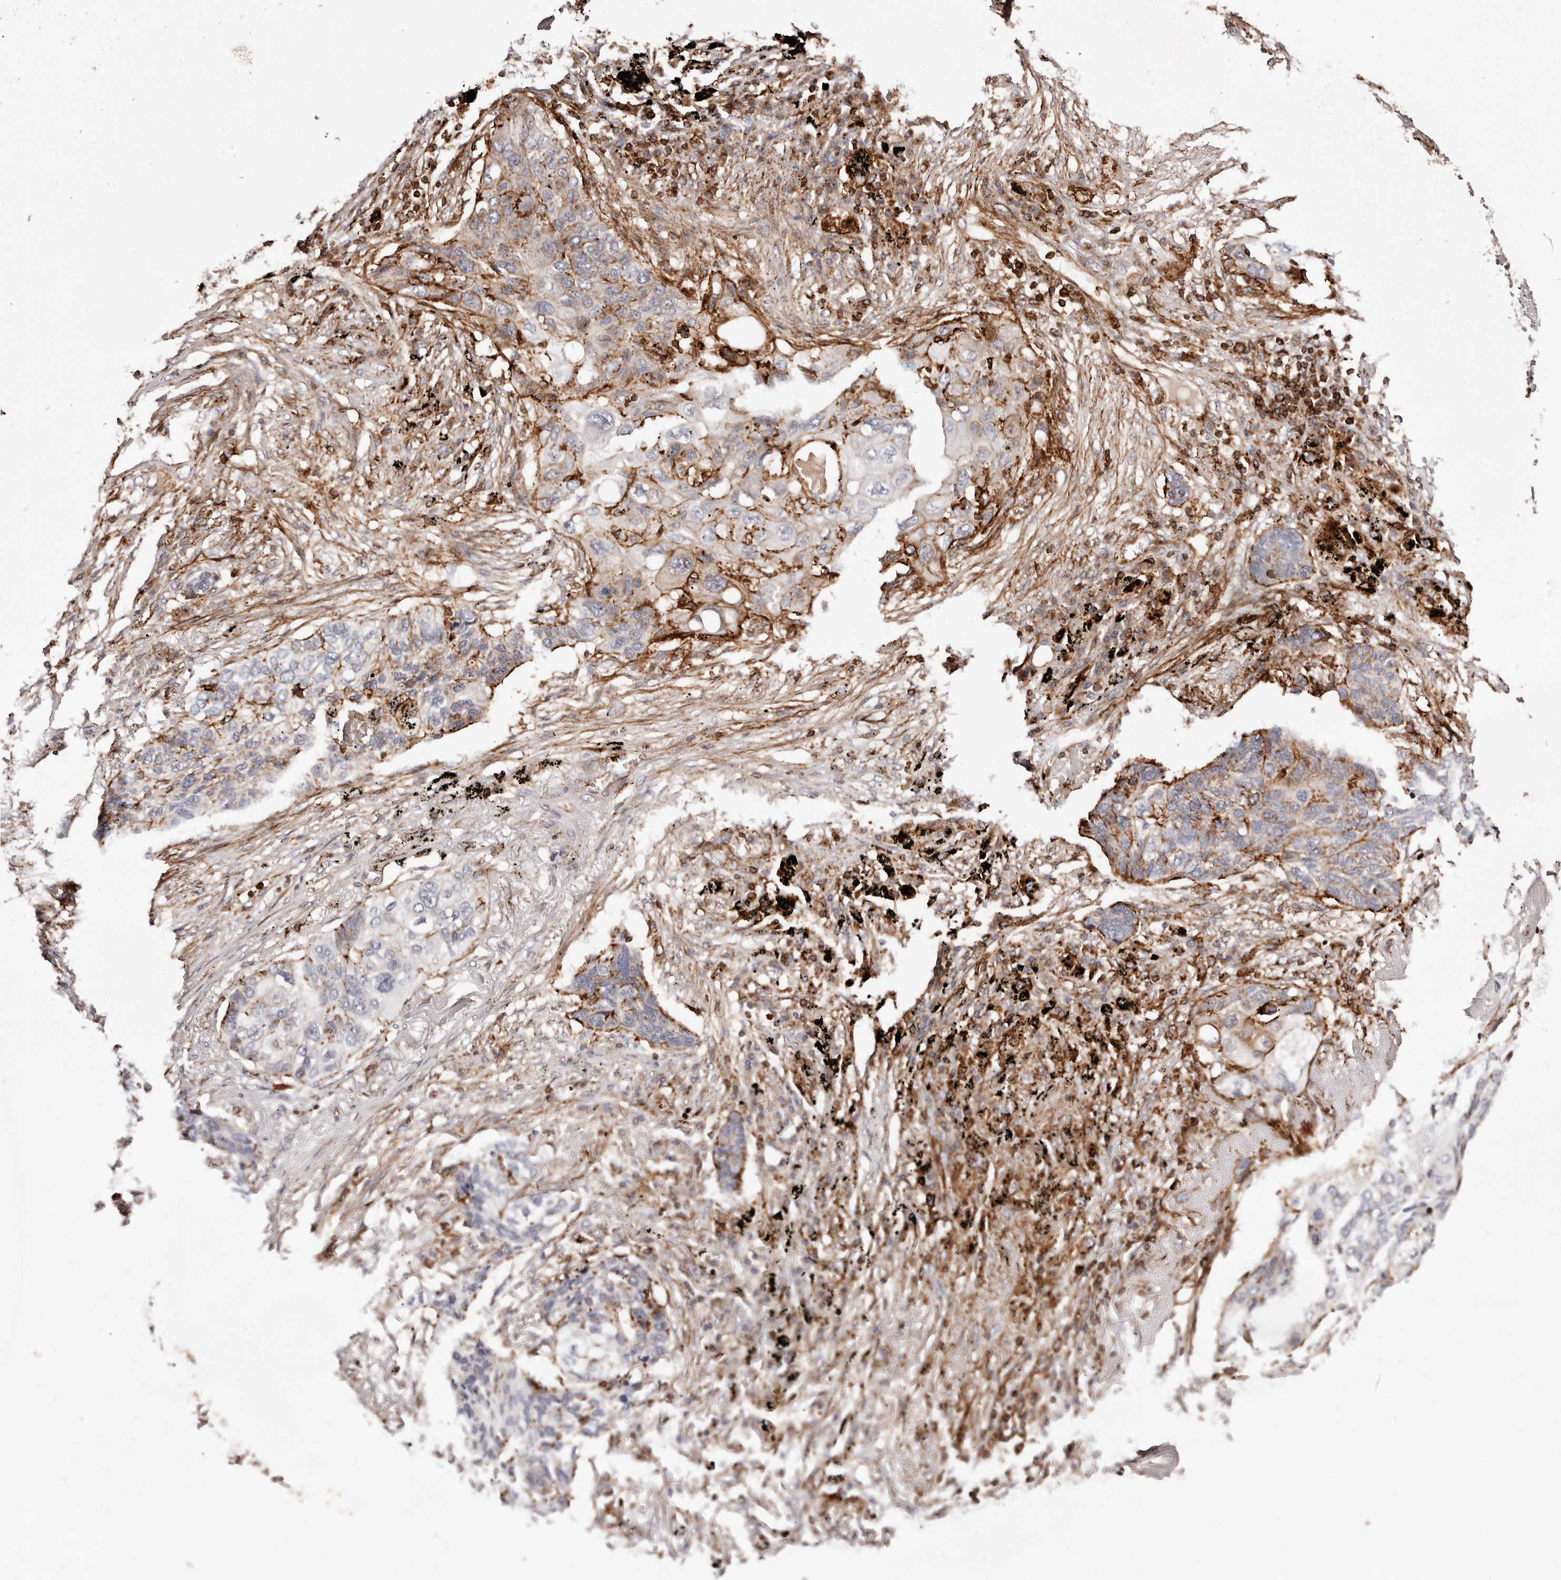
{"staining": {"intensity": "moderate", "quantity": "<25%", "location": "cytoplasmic/membranous"}, "tissue": "lung cancer", "cell_type": "Tumor cells", "image_type": "cancer", "snomed": [{"axis": "morphology", "description": "Squamous cell carcinoma, NOS"}, {"axis": "topography", "description": "Lung"}], "caption": "Lung cancer (squamous cell carcinoma) was stained to show a protein in brown. There is low levels of moderate cytoplasmic/membranous expression in about <25% of tumor cells. (DAB (3,3'-diaminobenzidine) IHC with brightfield microscopy, high magnification).", "gene": "PTPN22", "patient": {"sex": "female", "age": 63}}